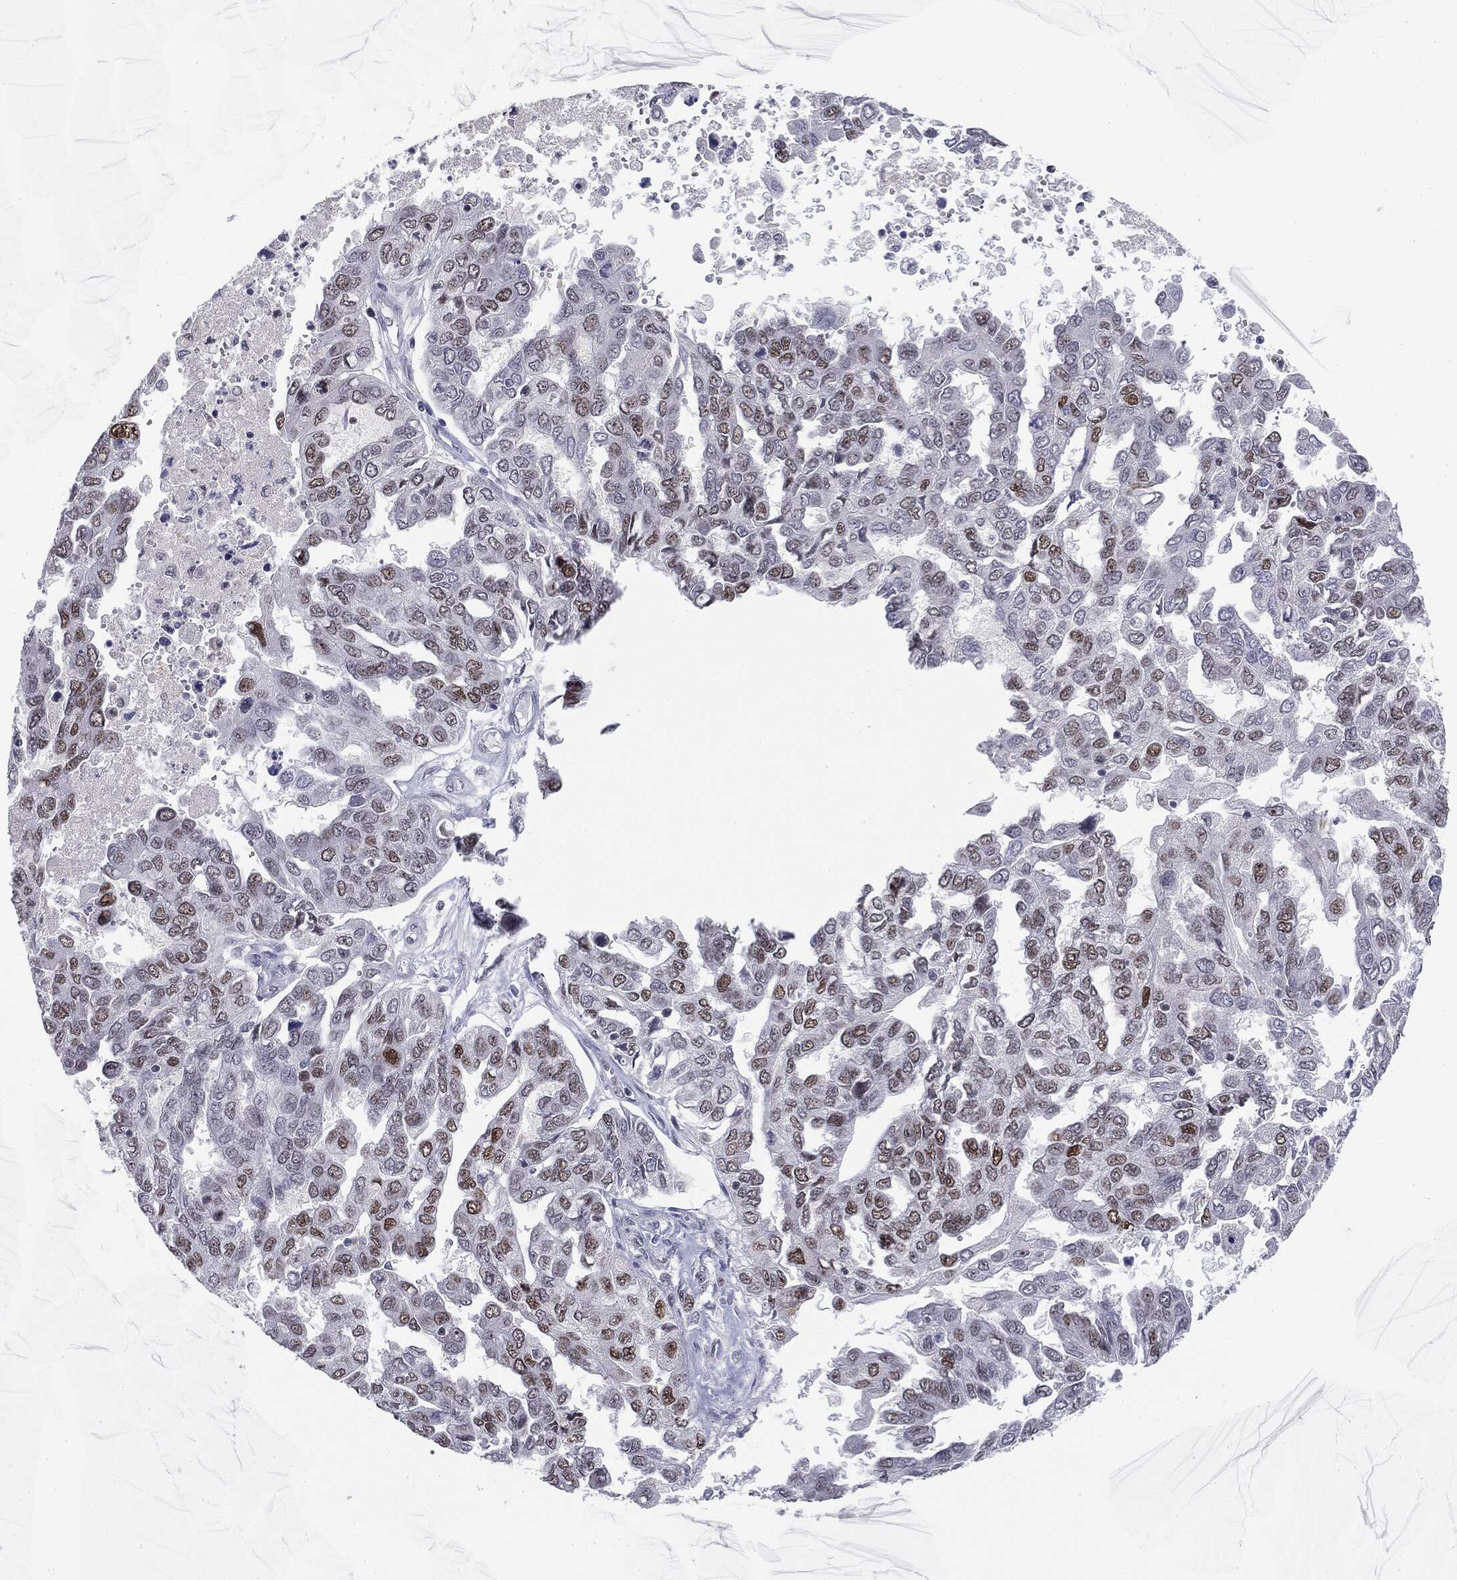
{"staining": {"intensity": "strong", "quantity": "25%-75%", "location": "nuclear"}, "tissue": "ovarian cancer", "cell_type": "Tumor cells", "image_type": "cancer", "snomed": [{"axis": "morphology", "description": "Cystadenocarcinoma, serous, NOS"}, {"axis": "topography", "description": "Ovary"}], "caption": "A brown stain highlights strong nuclear staining of a protein in human ovarian serous cystadenocarcinoma tumor cells.", "gene": "MDC1", "patient": {"sex": "female", "age": 53}}